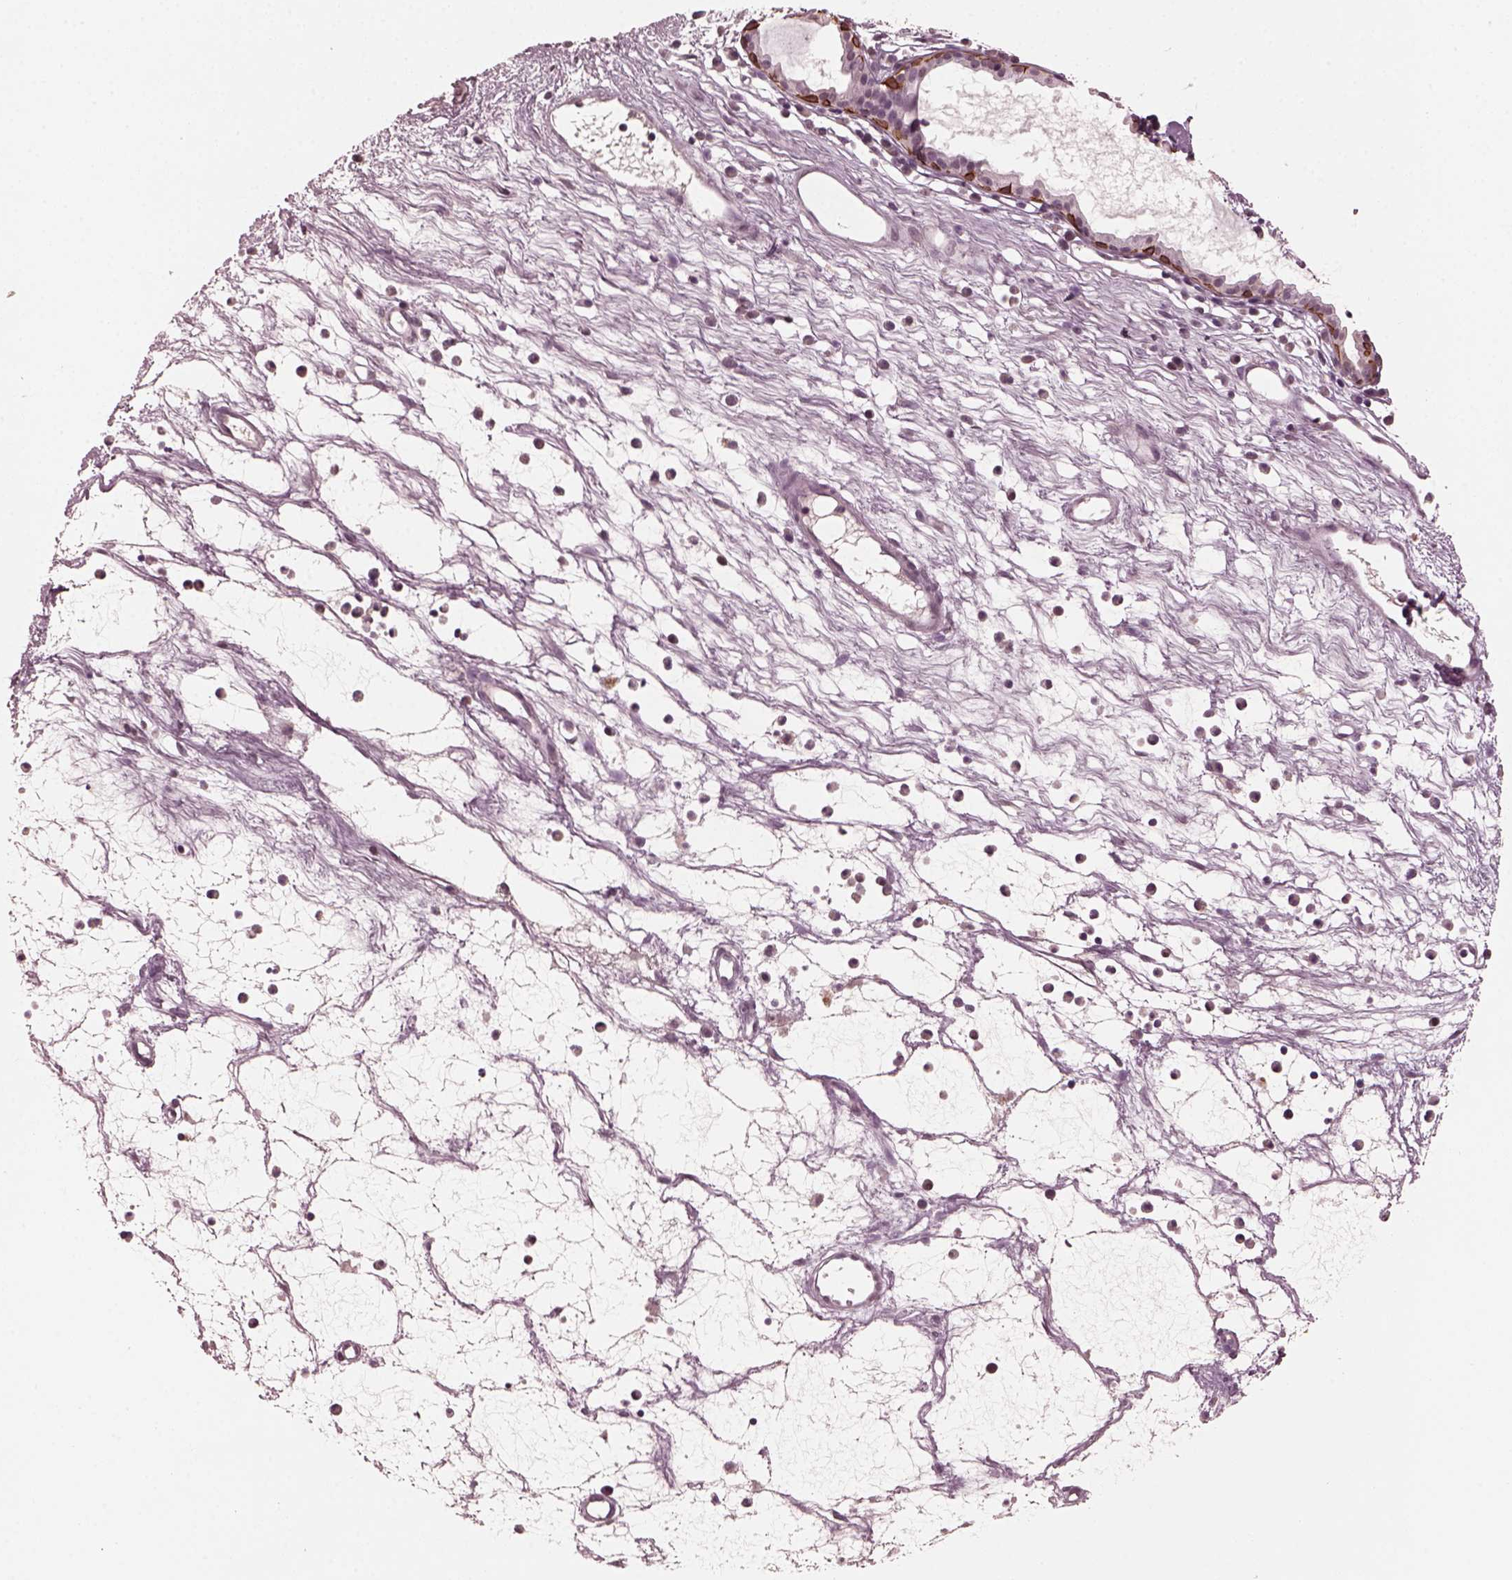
{"staining": {"intensity": "strong", "quantity": "25%-75%", "location": "cytoplasmic/membranous"}, "tissue": "nasopharynx", "cell_type": "Respiratory epithelial cells", "image_type": "normal", "snomed": [{"axis": "morphology", "description": "Normal tissue, NOS"}, {"axis": "topography", "description": "Nasopharynx"}], "caption": "The immunohistochemical stain shows strong cytoplasmic/membranous expression in respiratory epithelial cells of benign nasopharynx.", "gene": "KRT79", "patient": {"sex": "male", "age": 77}}